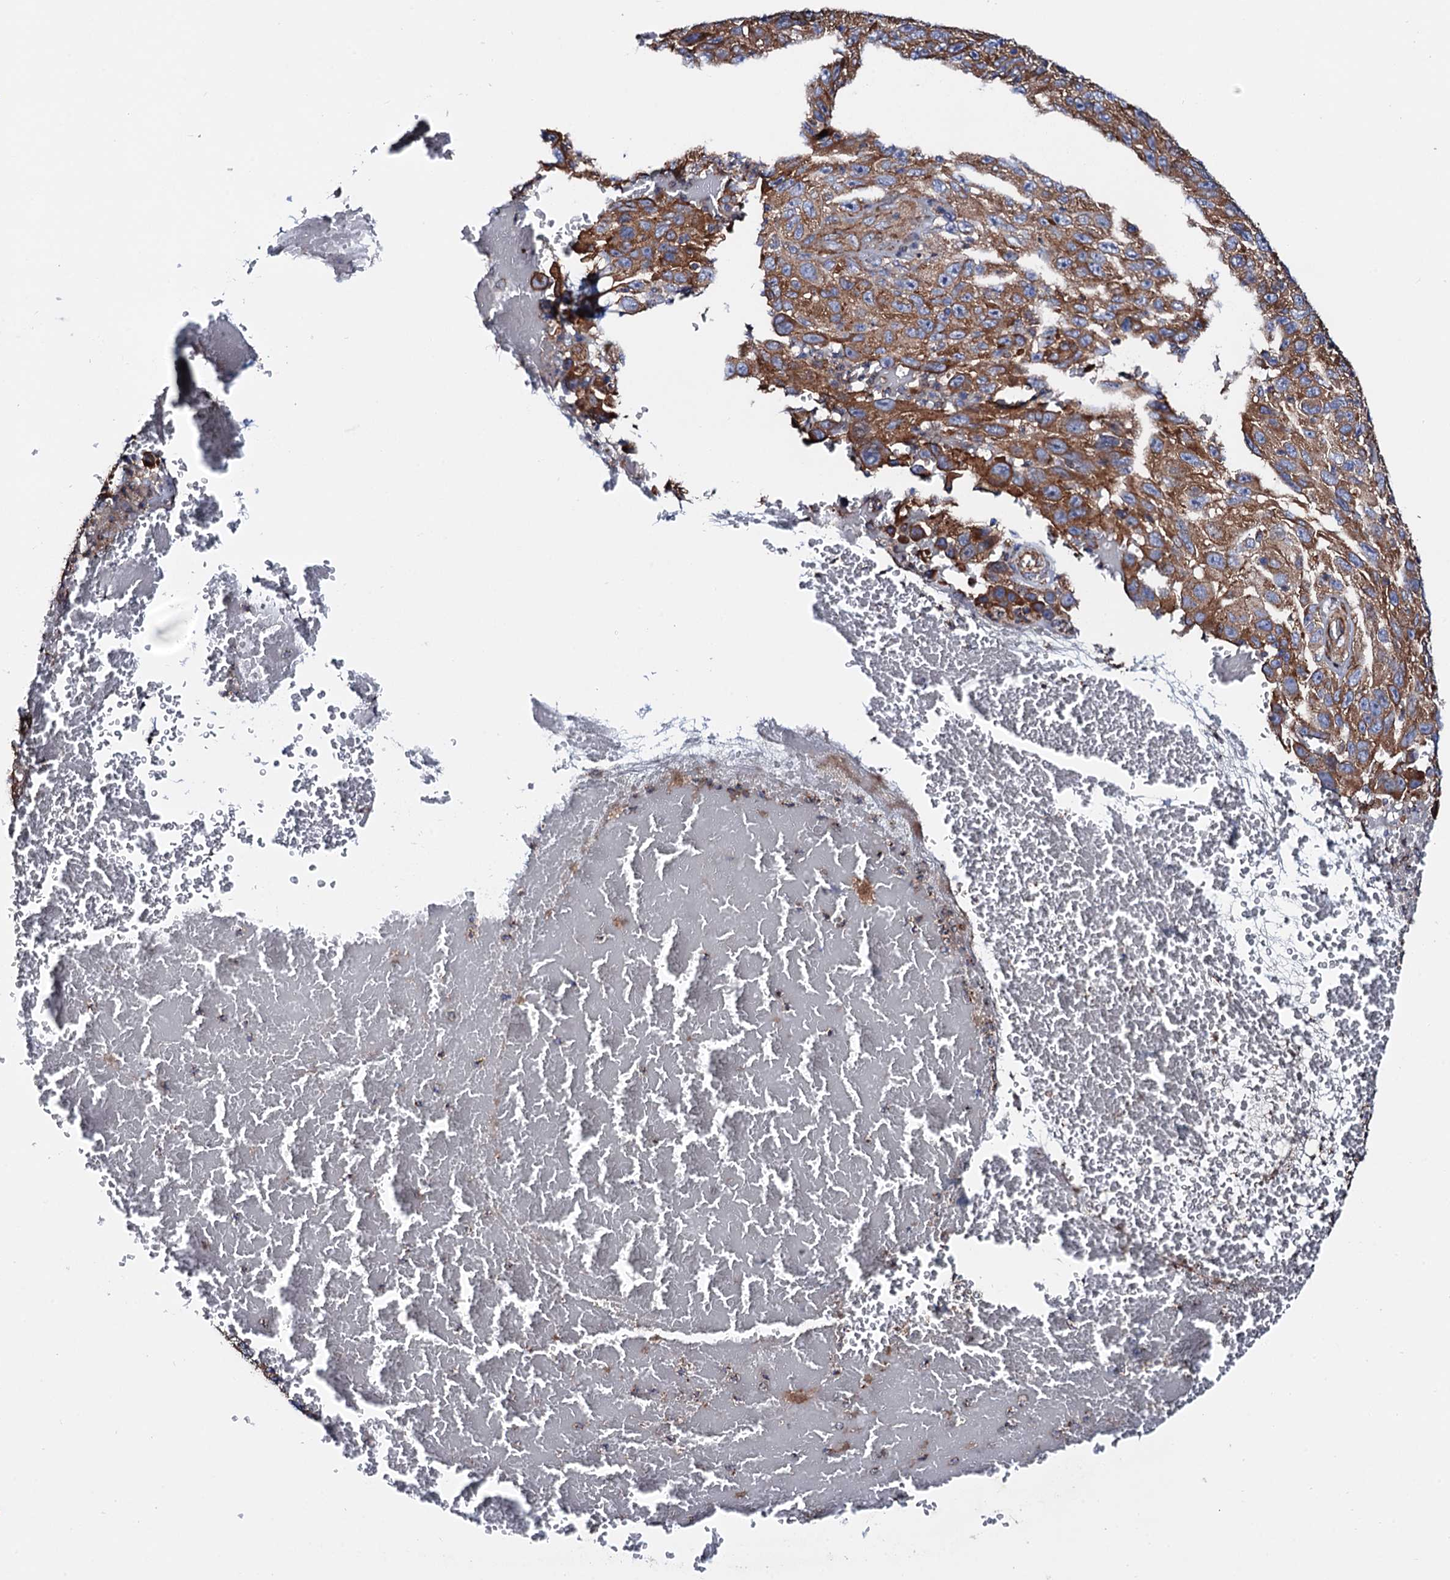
{"staining": {"intensity": "moderate", "quantity": ">75%", "location": "cytoplasmic/membranous"}, "tissue": "melanoma", "cell_type": "Tumor cells", "image_type": "cancer", "snomed": [{"axis": "morphology", "description": "Normal tissue, NOS"}, {"axis": "morphology", "description": "Malignant melanoma, NOS"}, {"axis": "topography", "description": "Skin"}], "caption": "Melanoma tissue displays moderate cytoplasmic/membranous positivity in about >75% of tumor cells", "gene": "MRPL48", "patient": {"sex": "female", "age": 96}}